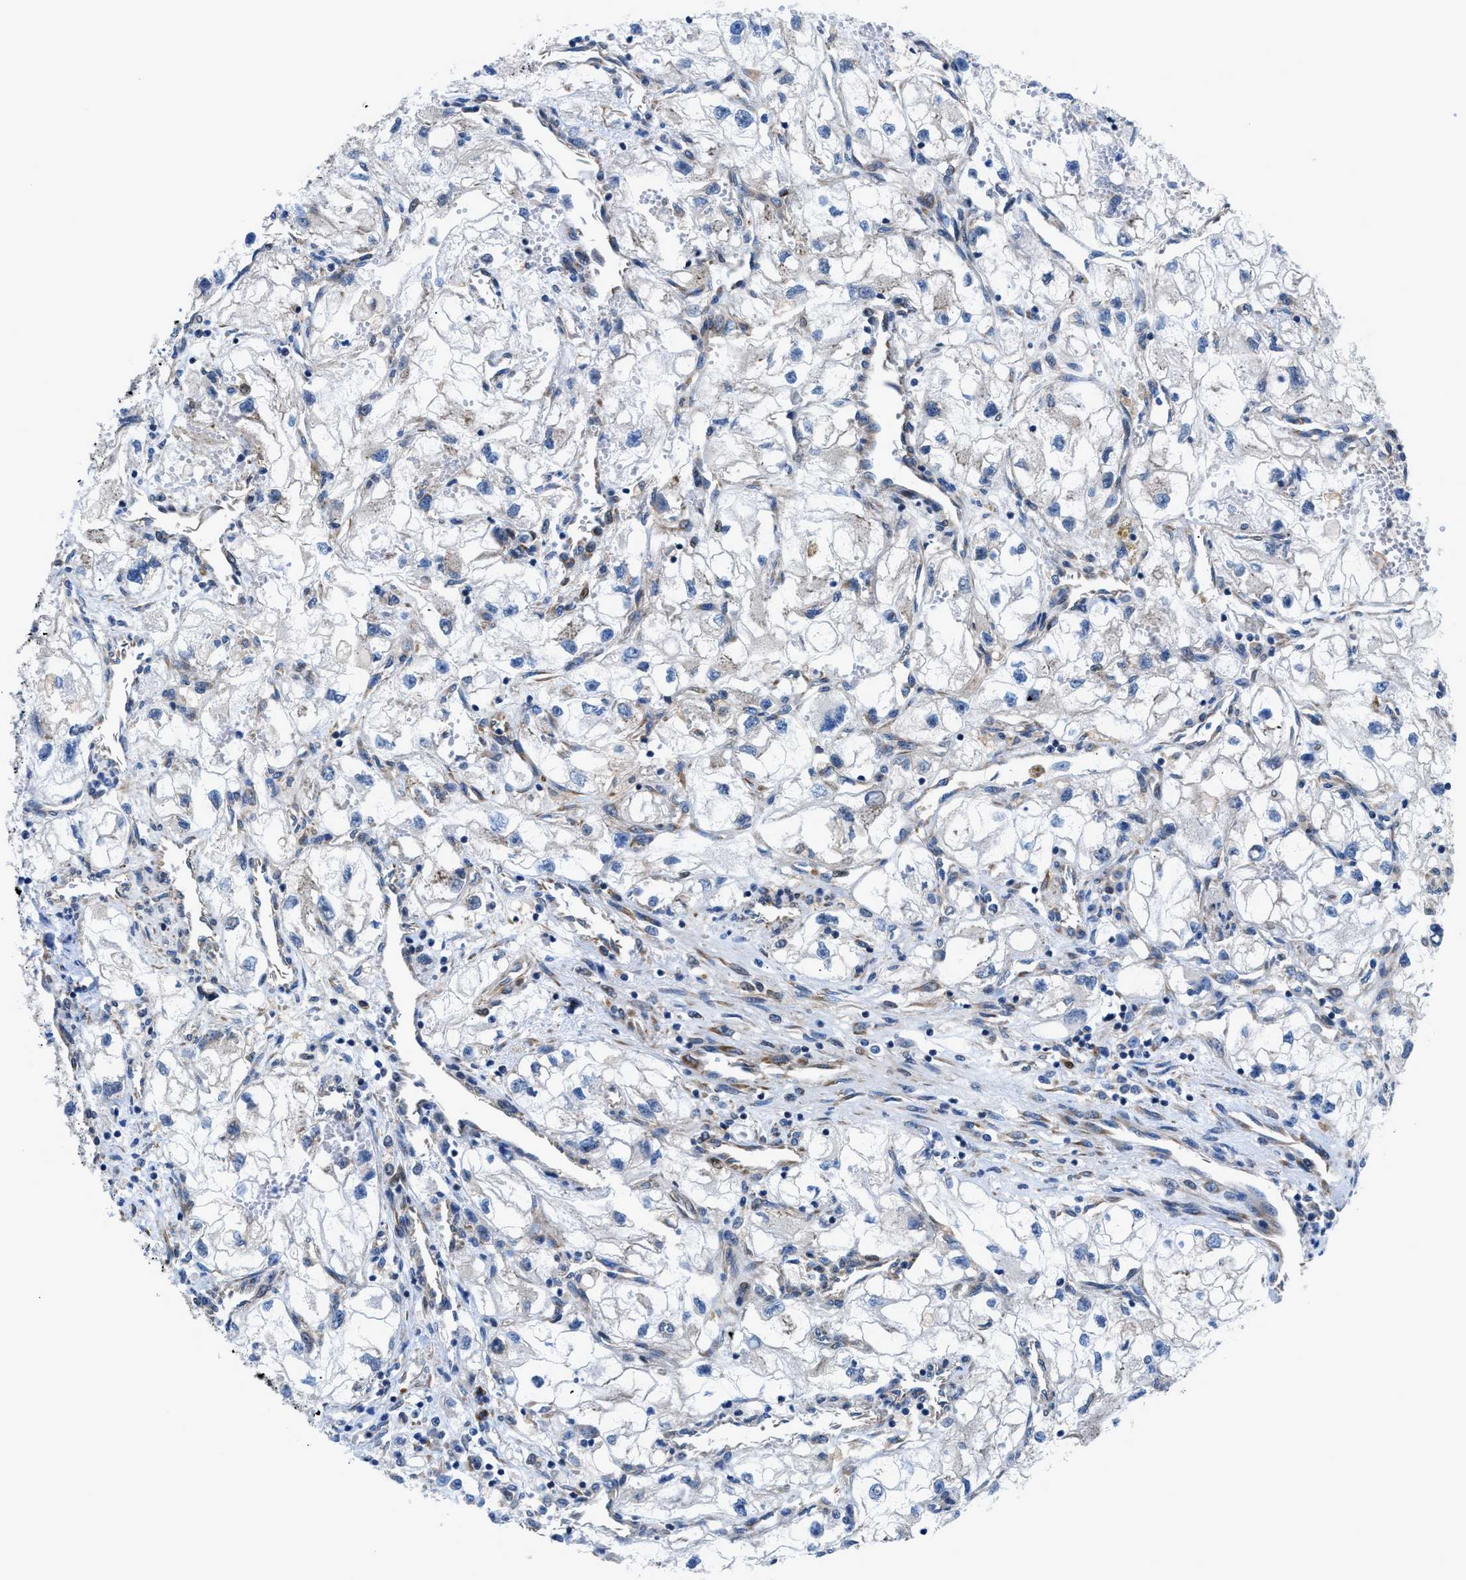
{"staining": {"intensity": "negative", "quantity": "none", "location": "none"}, "tissue": "renal cancer", "cell_type": "Tumor cells", "image_type": "cancer", "snomed": [{"axis": "morphology", "description": "Adenocarcinoma, NOS"}, {"axis": "topography", "description": "Kidney"}], "caption": "High power microscopy image of an immunohistochemistry (IHC) micrograph of adenocarcinoma (renal), revealing no significant staining in tumor cells. Nuclei are stained in blue.", "gene": "DMAC1", "patient": {"sex": "female", "age": 70}}